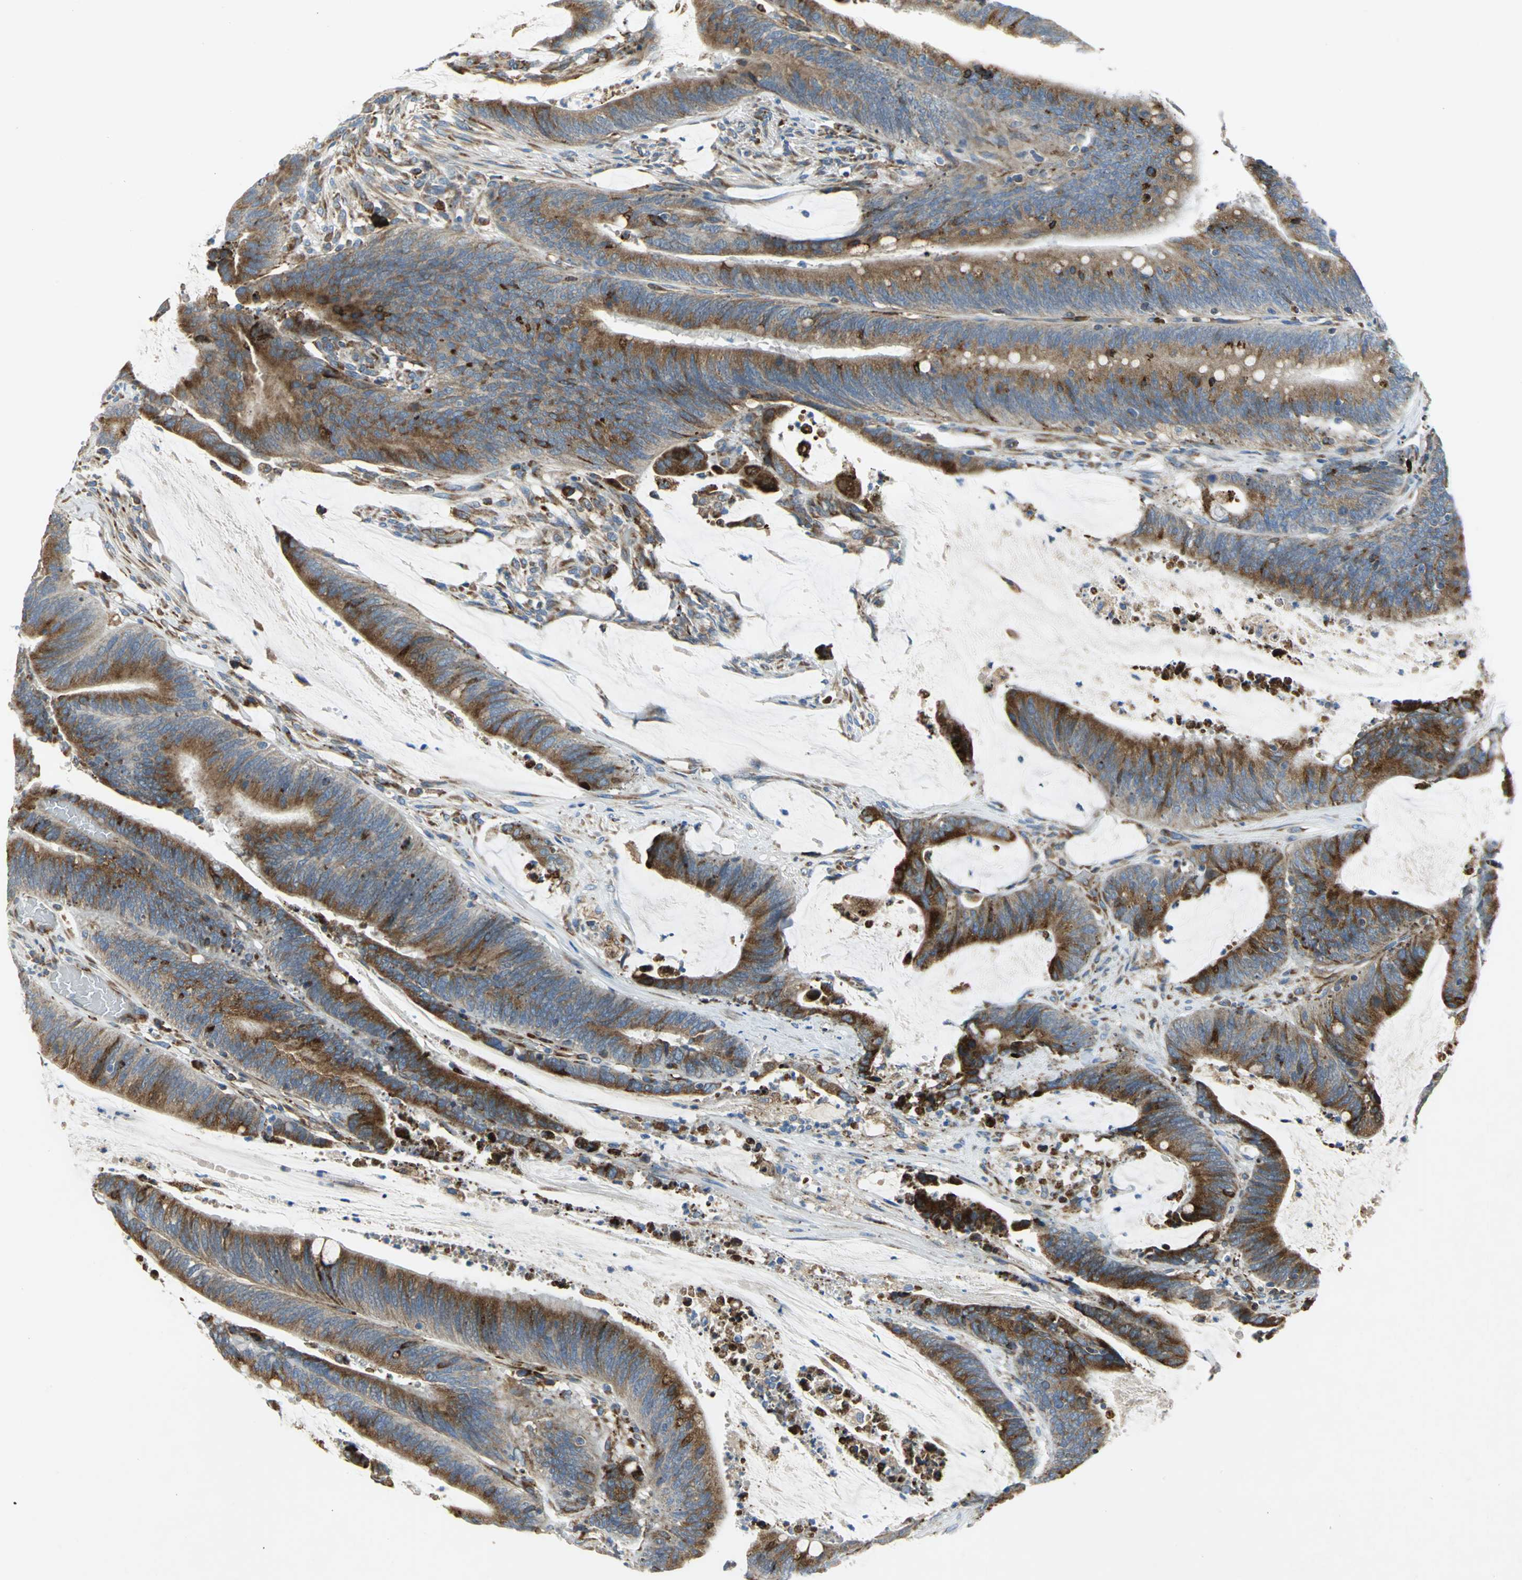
{"staining": {"intensity": "strong", "quantity": ">75%", "location": "cytoplasmic/membranous"}, "tissue": "colorectal cancer", "cell_type": "Tumor cells", "image_type": "cancer", "snomed": [{"axis": "morphology", "description": "Adenocarcinoma, NOS"}, {"axis": "topography", "description": "Rectum"}], "caption": "This micrograph exhibits immunohistochemistry staining of human colorectal cancer (adenocarcinoma), with high strong cytoplasmic/membranous expression in approximately >75% of tumor cells.", "gene": "TULP4", "patient": {"sex": "female", "age": 66}}